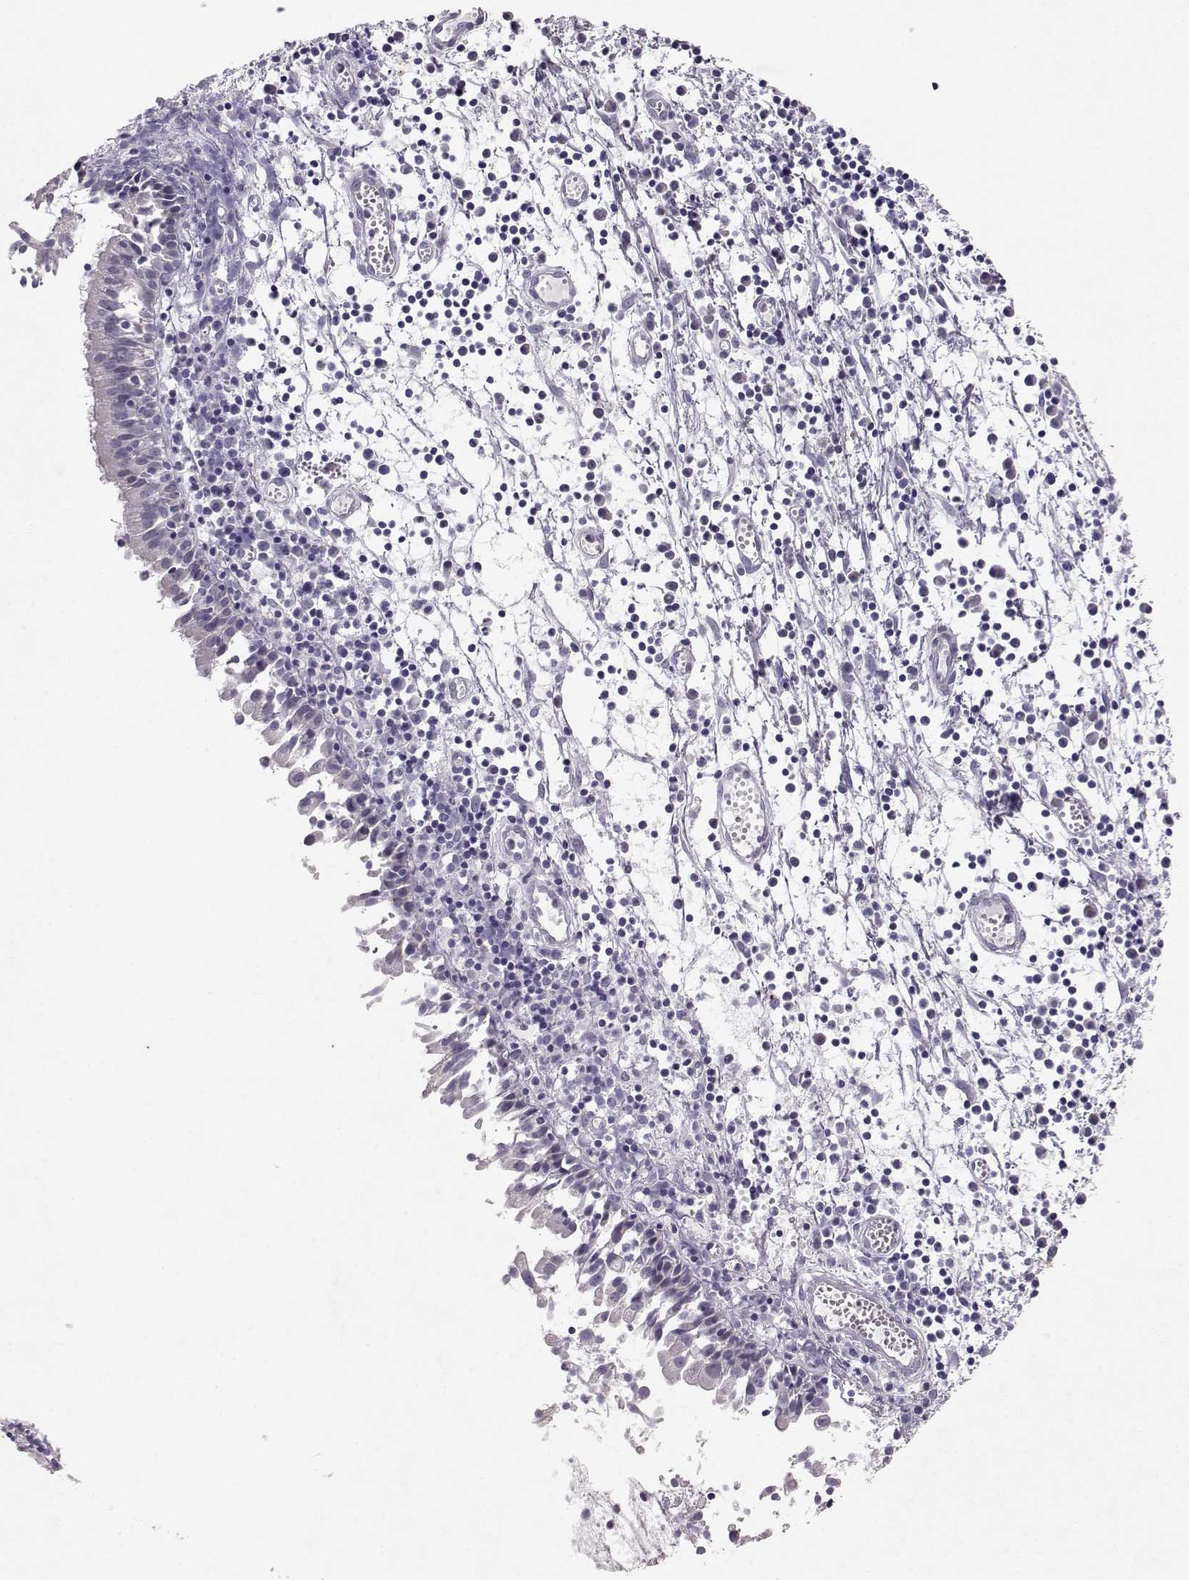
{"staining": {"intensity": "negative", "quantity": "none", "location": "none"}, "tissue": "nasopharynx", "cell_type": "Respiratory epithelial cells", "image_type": "normal", "snomed": [{"axis": "morphology", "description": "Normal tissue, NOS"}, {"axis": "topography", "description": "Nasopharynx"}], "caption": "Immunohistochemistry photomicrograph of unremarkable human nasopharynx stained for a protein (brown), which shows no expression in respiratory epithelial cells.", "gene": "RD3", "patient": {"sex": "male", "age": 9}}